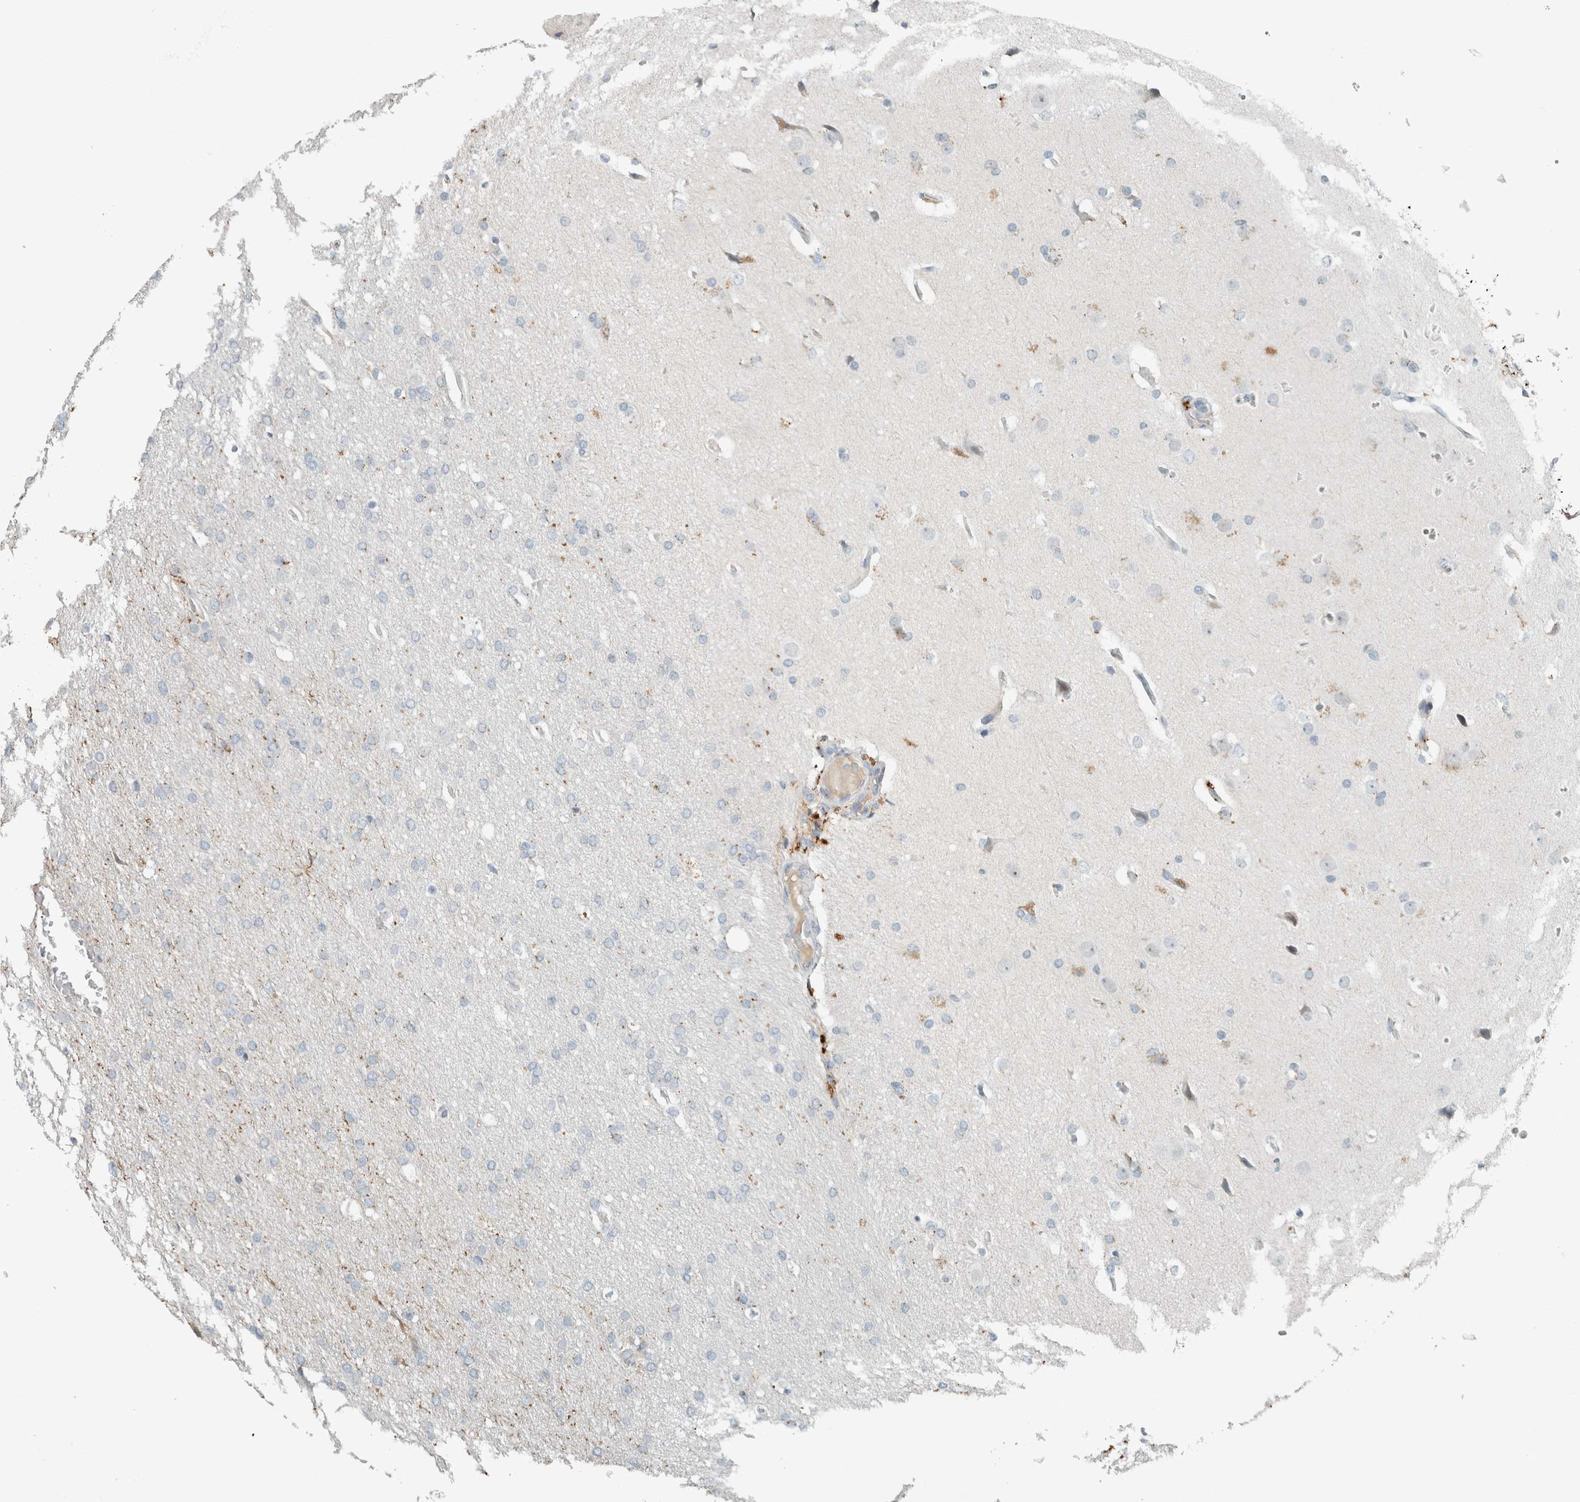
{"staining": {"intensity": "negative", "quantity": "none", "location": "none"}, "tissue": "glioma", "cell_type": "Tumor cells", "image_type": "cancer", "snomed": [{"axis": "morphology", "description": "Glioma, malignant, Low grade"}, {"axis": "topography", "description": "Brain"}], "caption": "DAB (3,3'-diaminobenzidine) immunohistochemical staining of human glioma shows no significant expression in tumor cells.", "gene": "CERCAM", "patient": {"sex": "female", "age": 37}}